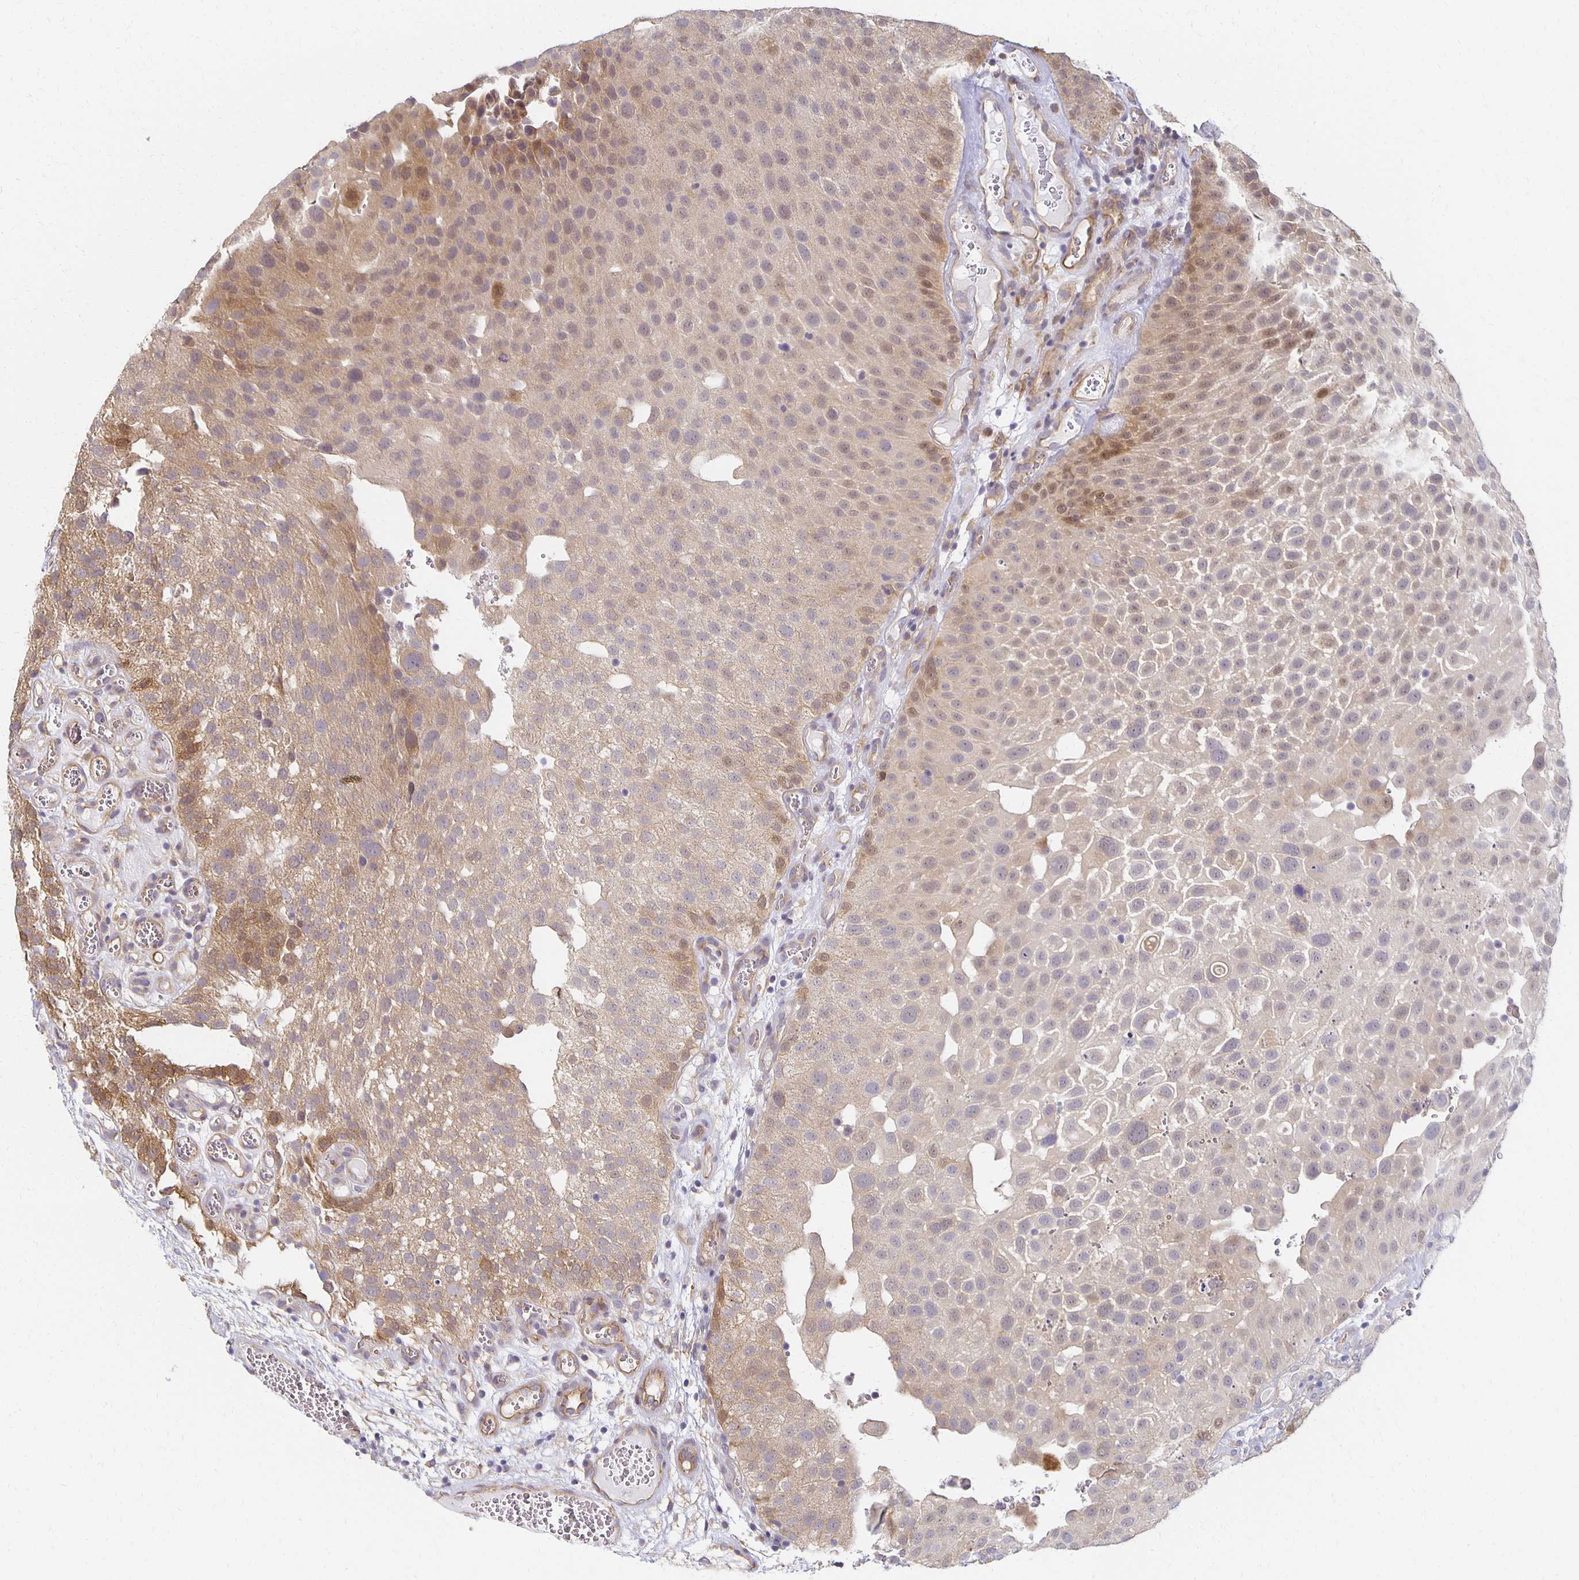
{"staining": {"intensity": "moderate", "quantity": "<25%", "location": "cytoplasmic/membranous"}, "tissue": "urothelial cancer", "cell_type": "Tumor cells", "image_type": "cancer", "snomed": [{"axis": "morphology", "description": "Urothelial carcinoma, Low grade"}, {"axis": "topography", "description": "Urinary bladder"}], "caption": "There is low levels of moderate cytoplasmic/membranous positivity in tumor cells of urothelial carcinoma (low-grade), as demonstrated by immunohistochemical staining (brown color).", "gene": "SORL1", "patient": {"sex": "male", "age": 72}}